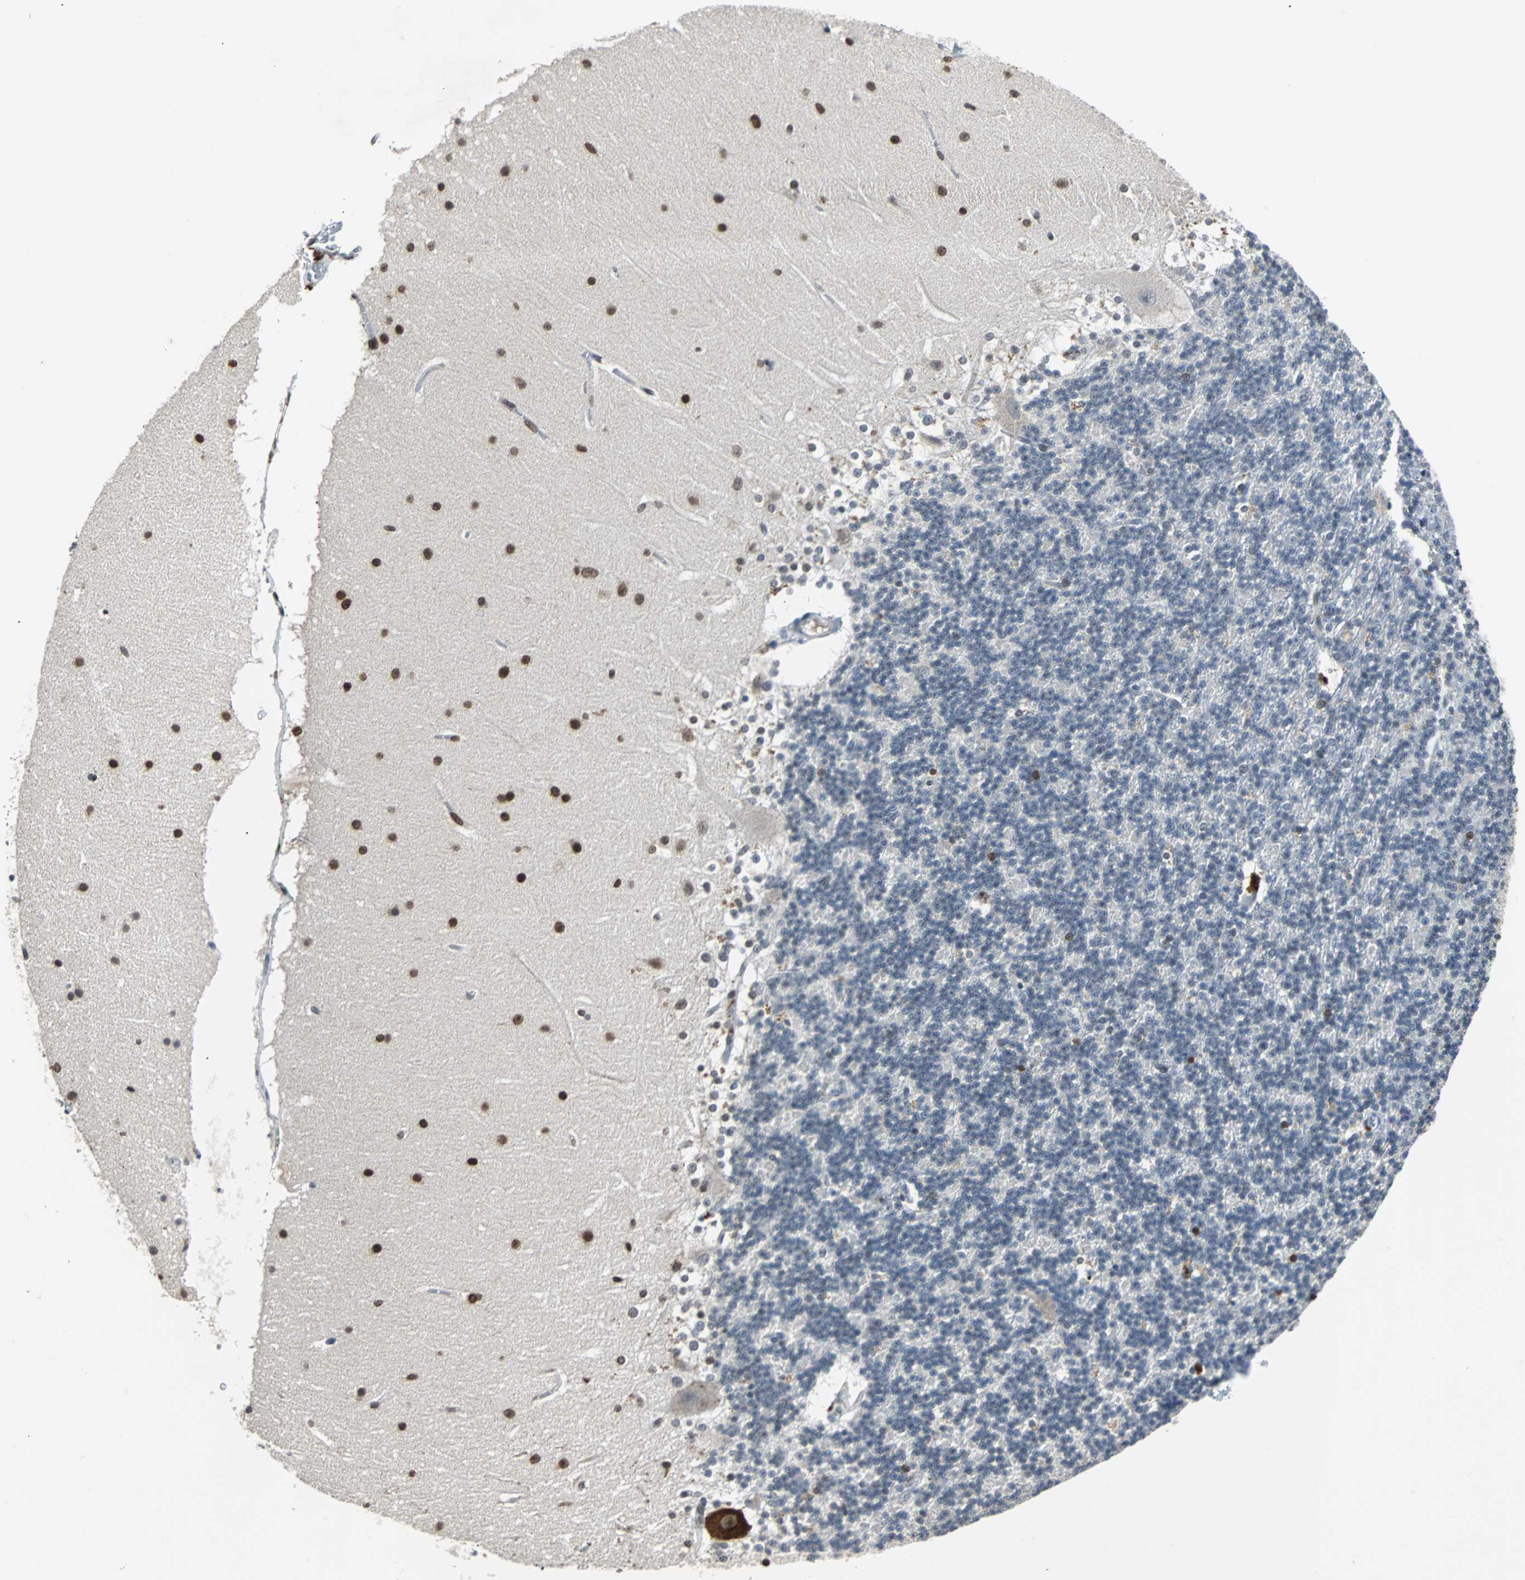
{"staining": {"intensity": "strong", "quantity": "<25%", "location": "nuclear"}, "tissue": "cerebellum", "cell_type": "Cells in granular layer", "image_type": "normal", "snomed": [{"axis": "morphology", "description": "Normal tissue, NOS"}, {"axis": "topography", "description": "Cerebellum"}], "caption": "Brown immunohistochemical staining in normal cerebellum shows strong nuclear staining in about <25% of cells in granular layer. (Stains: DAB in brown, nuclei in blue, Microscopy: brightfield microscopy at high magnification).", "gene": "HLX", "patient": {"sex": "female", "age": 19}}